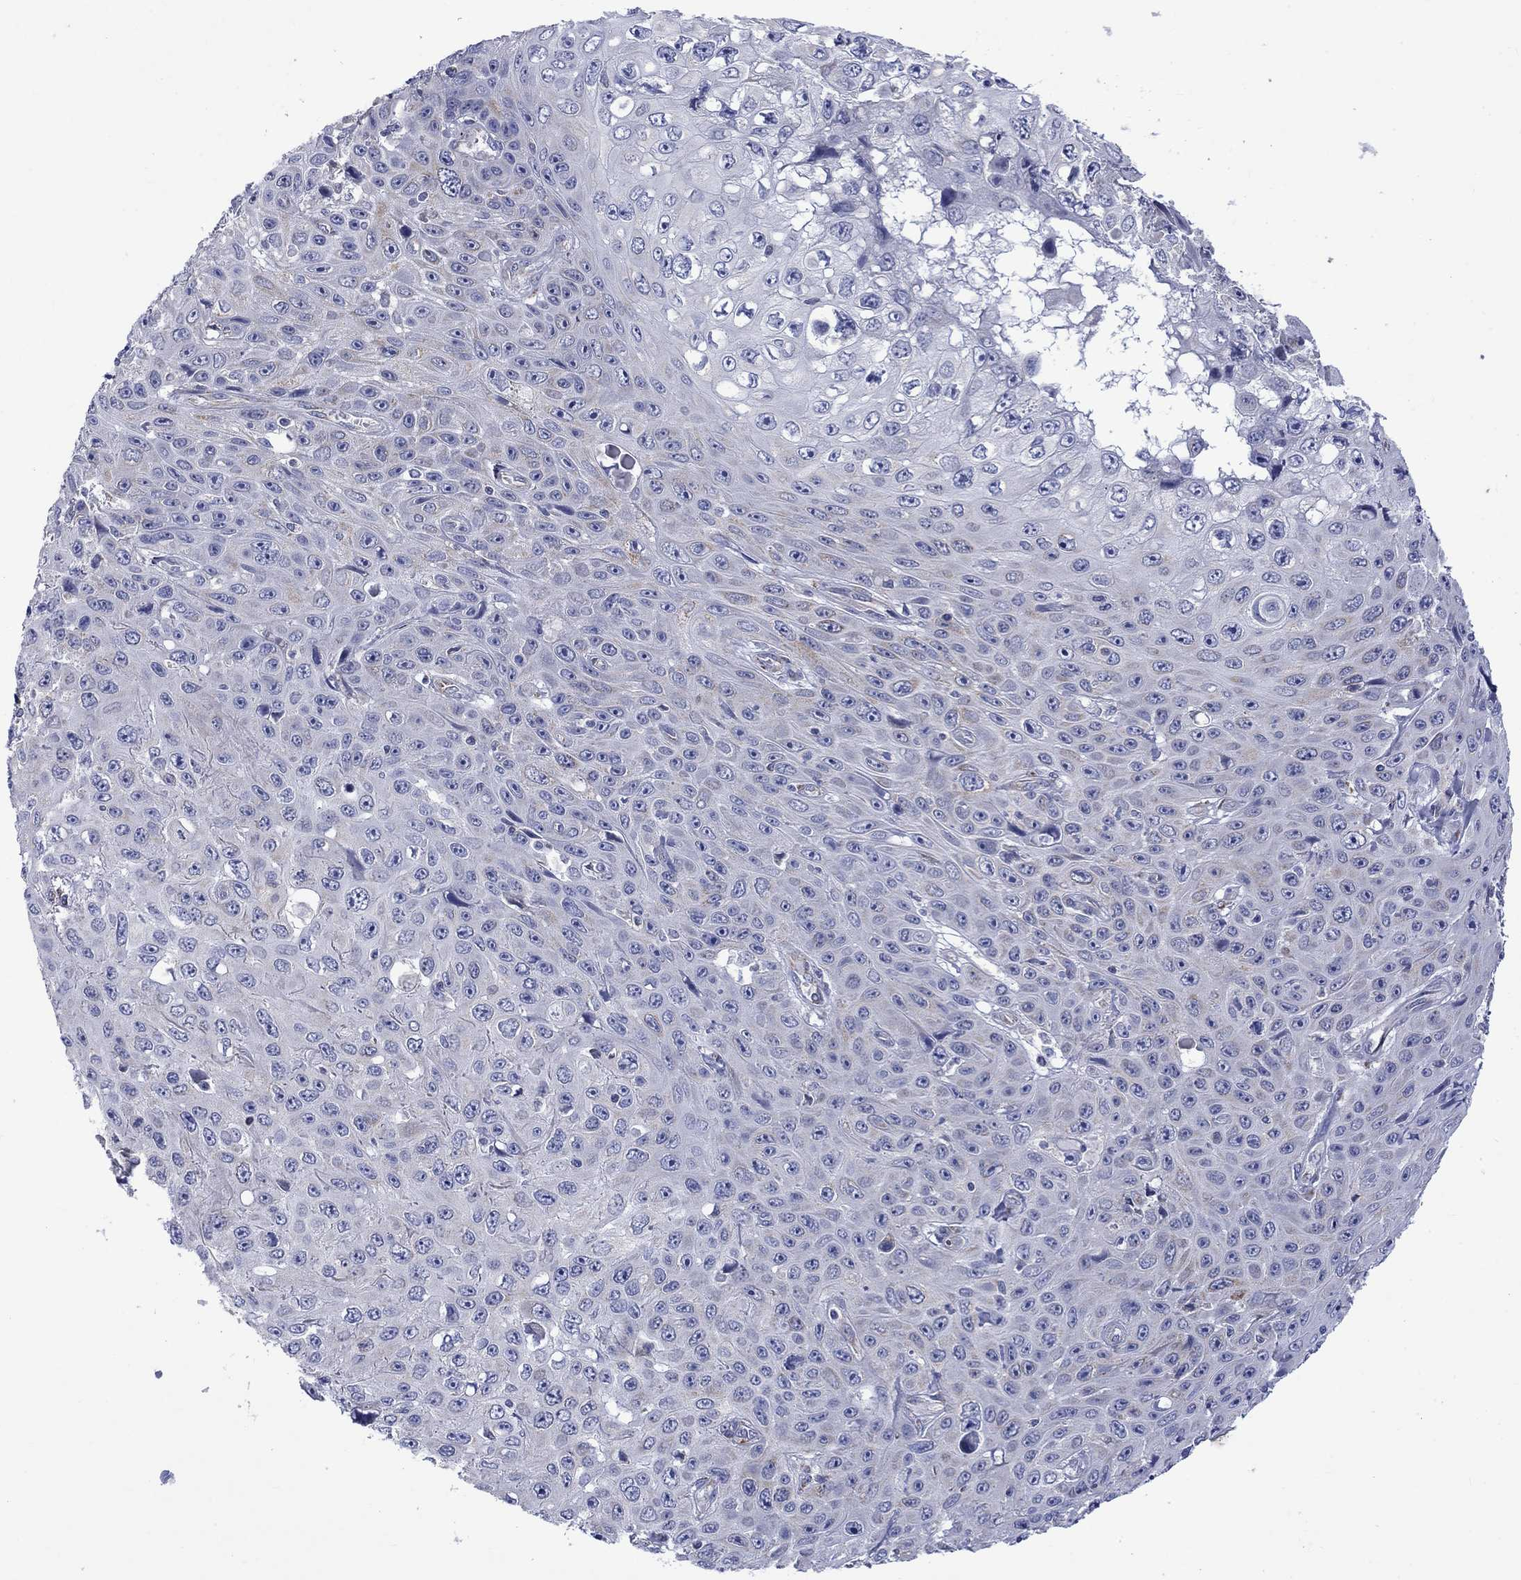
{"staining": {"intensity": "negative", "quantity": "none", "location": "none"}, "tissue": "skin cancer", "cell_type": "Tumor cells", "image_type": "cancer", "snomed": [{"axis": "morphology", "description": "Squamous cell carcinoma, NOS"}, {"axis": "topography", "description": "Skin"}], "caption": "A micrograph of skin squamous cell carcinoma stained for a protein reveals no brown staining in tumor cells.", "gene": "CISD1", "patient": {"sex": "male", "age": 82}}